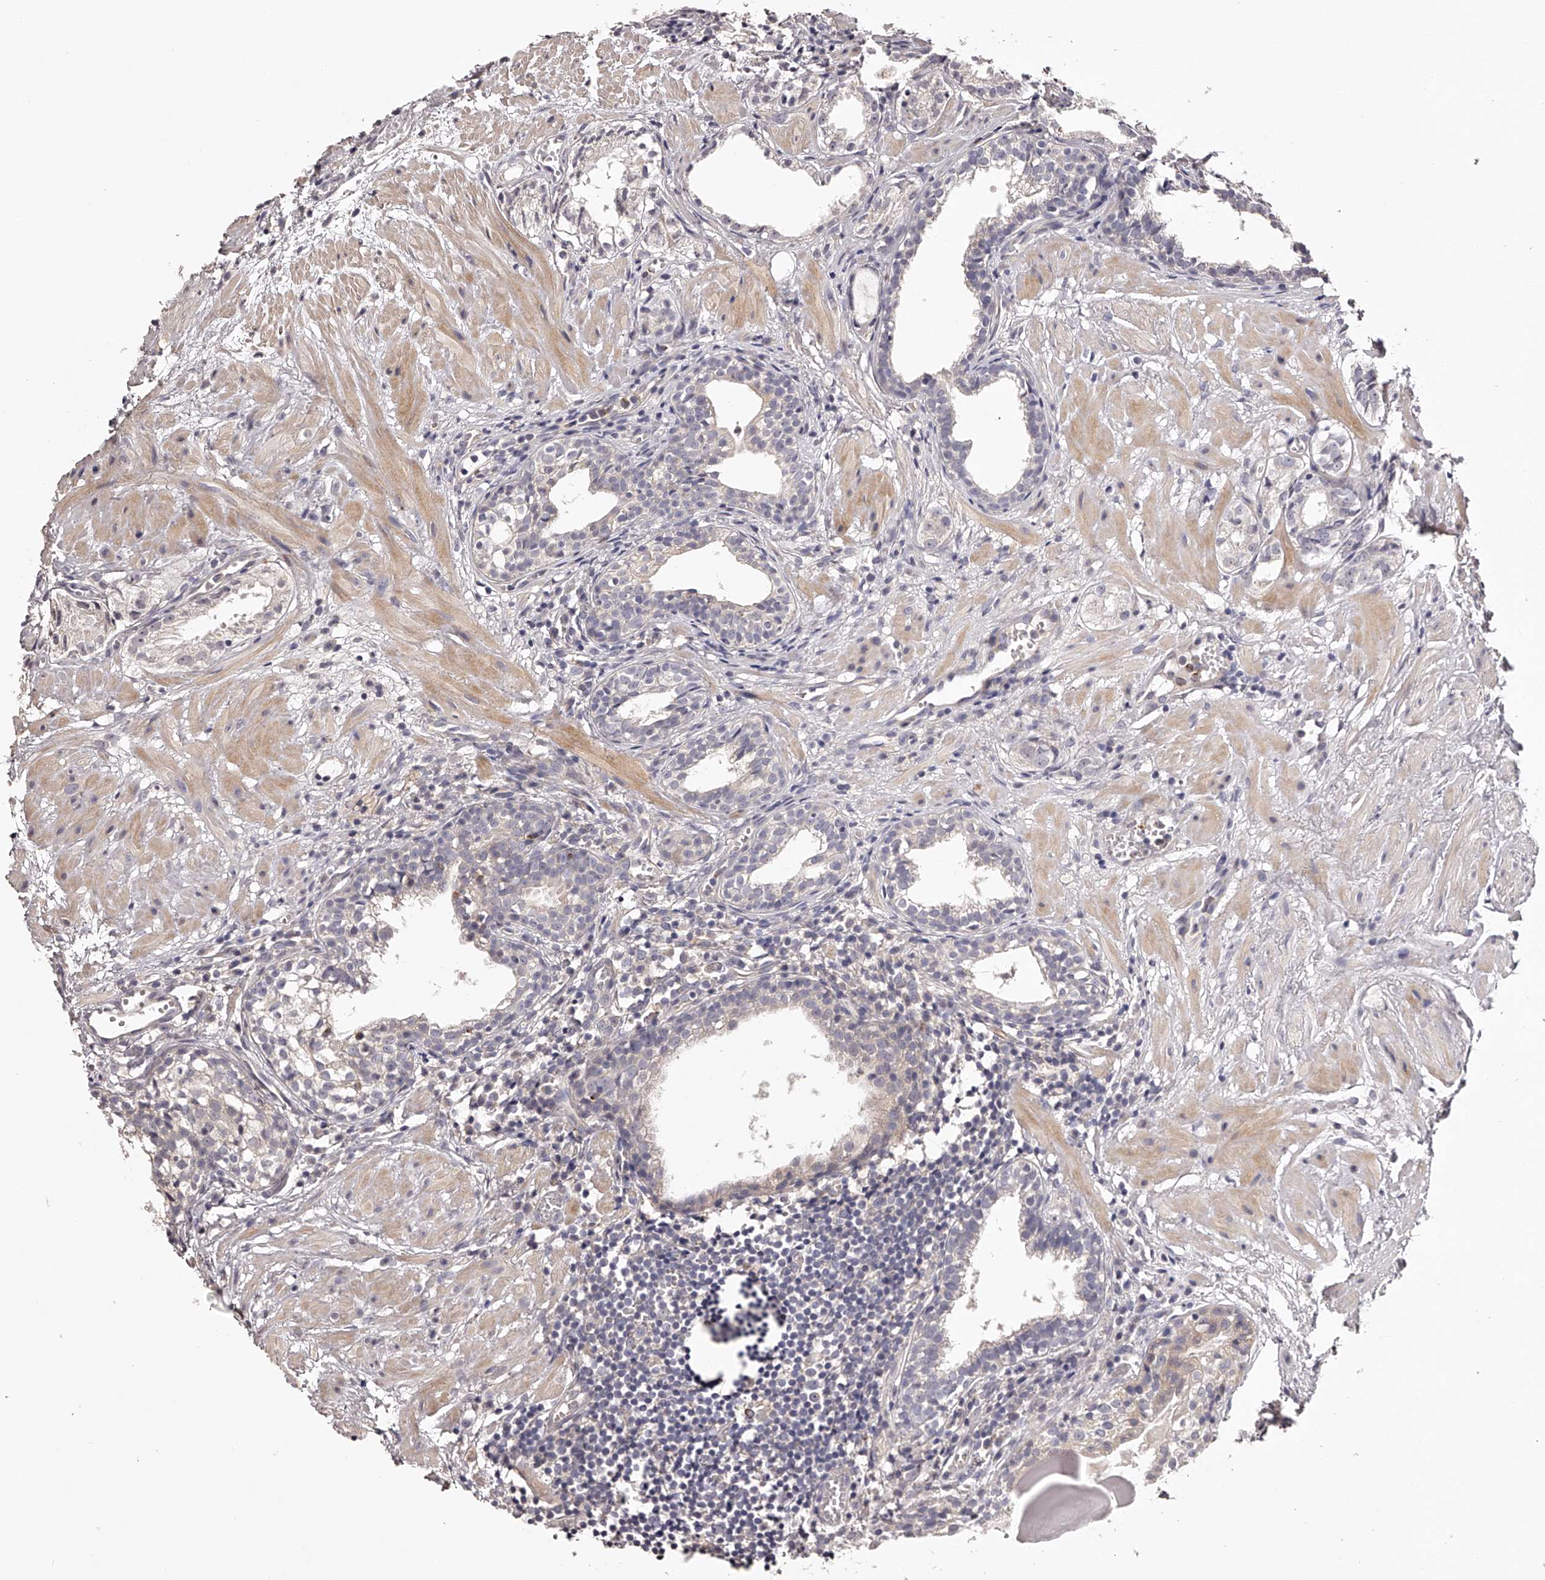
{"staining": {"intensity": "weak", "quantity": "<25%", "location": "cytoplasmic/membranous"}, "tissue": "prostate cancer", "cell_type": "Tumor cells", "image_type": "cancer", "snomed": [{"axis": "morphology", "description": "Adenocarcinoma, Low grade"}, {"axis": "topography", "description": "Prostate"}], "caption": "Protein analysis of low-grade adenocarcinoma (prostate) displays no significant expression in tumor cells.", "gene": "ODF2L", "patient": {"sex": "male", "age": 88}}